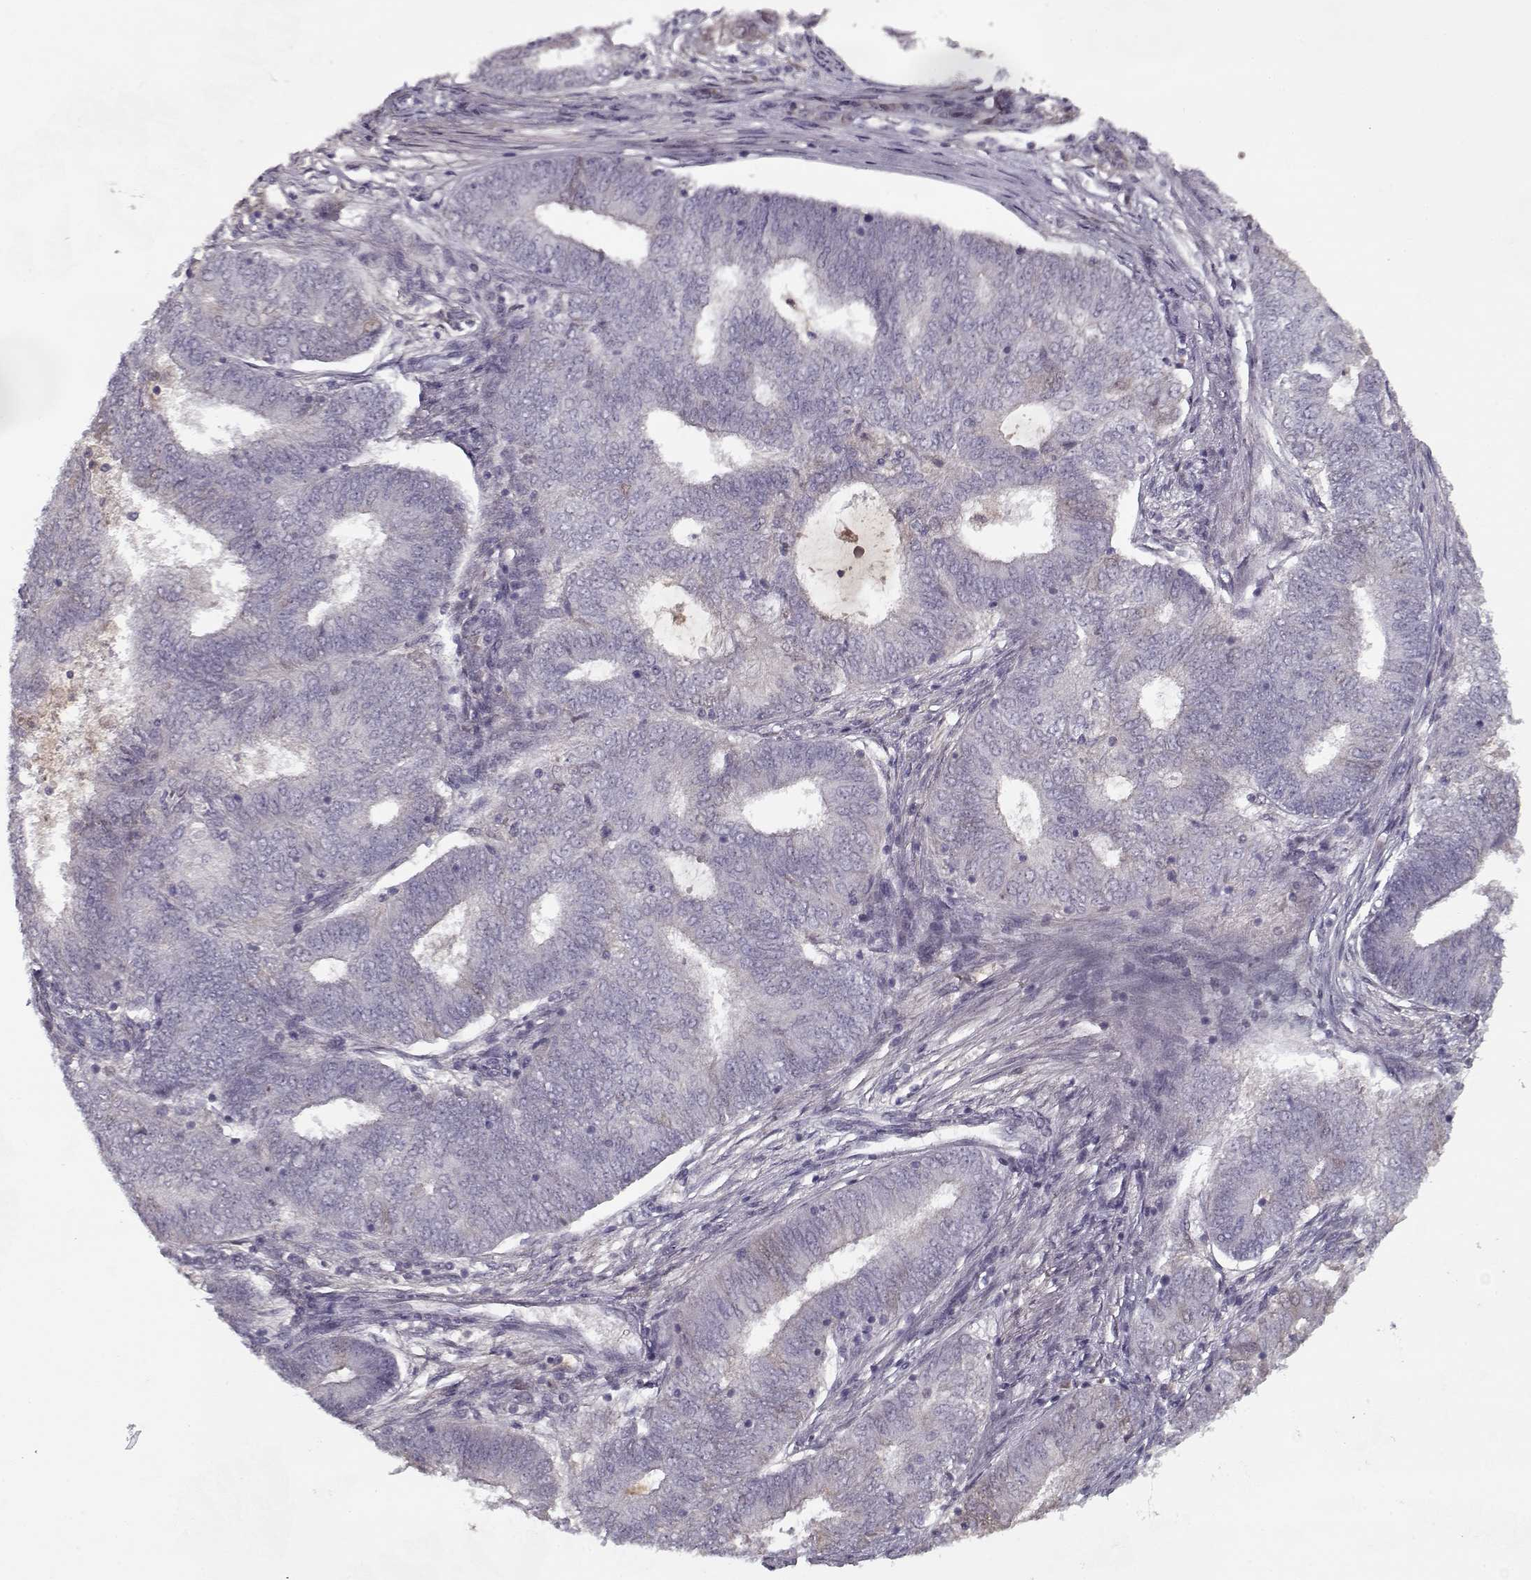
{"staining": {"intensity": "negative", "quantity": "none", "location": "none"}, "tissue": "endometrial cancer", "cell_type": "Tumor cells", "image_type": "cancer", "snomed": [{"axis": "morphology", "description": "Adenocarcinoma, NOS"}, {"axis": "topography", "description": "Endometrium"}], "caption": "IHC photomicrograph of endometrial cancer (adenocarcinoma) stained for a protein (brown), which displays no staining in tumor cells.", "gene": "AFM", "patient": {"sex": "female", "age": 62}}